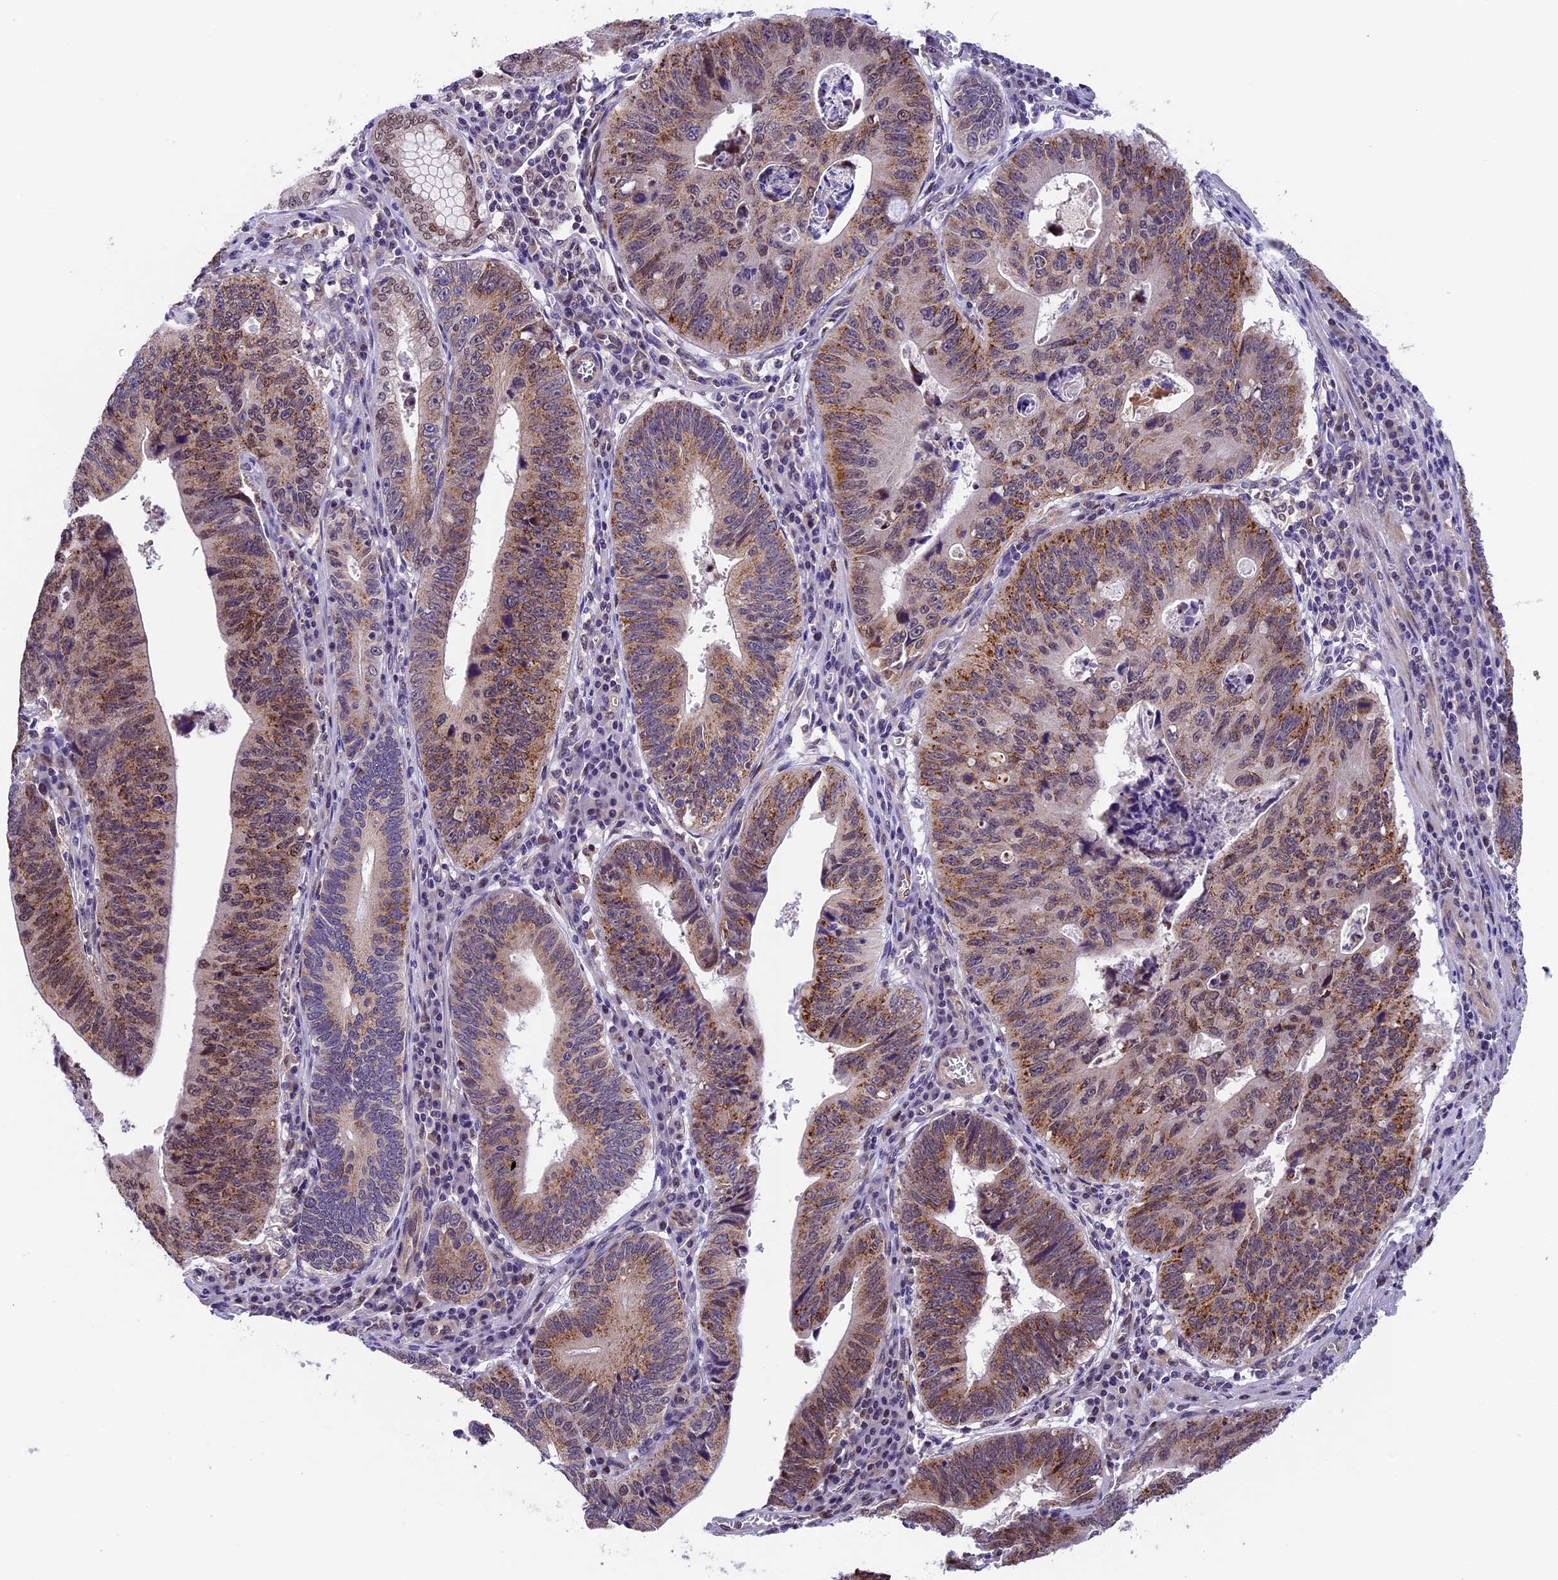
{"staining": {"intensity": "moderate", "quantity": ">75%", "location": "cytoplasmic/membranous,nuclear"}, "tissue": "stomach cancer", "cell_type": "Tumor cells", "image_type": "cancer", "snomed": [{"axis": "morphology", "description": "Adenocarcinoma, NOS"}, {"axis": "topography", "description": "Stomach"}], "caption": "About >75% of tumor cells in human stomach adenocarcinoma demonstrate moderate cytoplasmic/membranous and nuclear protein staining as visualized by brown immunohistochemical staining.", "gene": "CCSER1", "patient": {"sex": "male", "age": 59}}